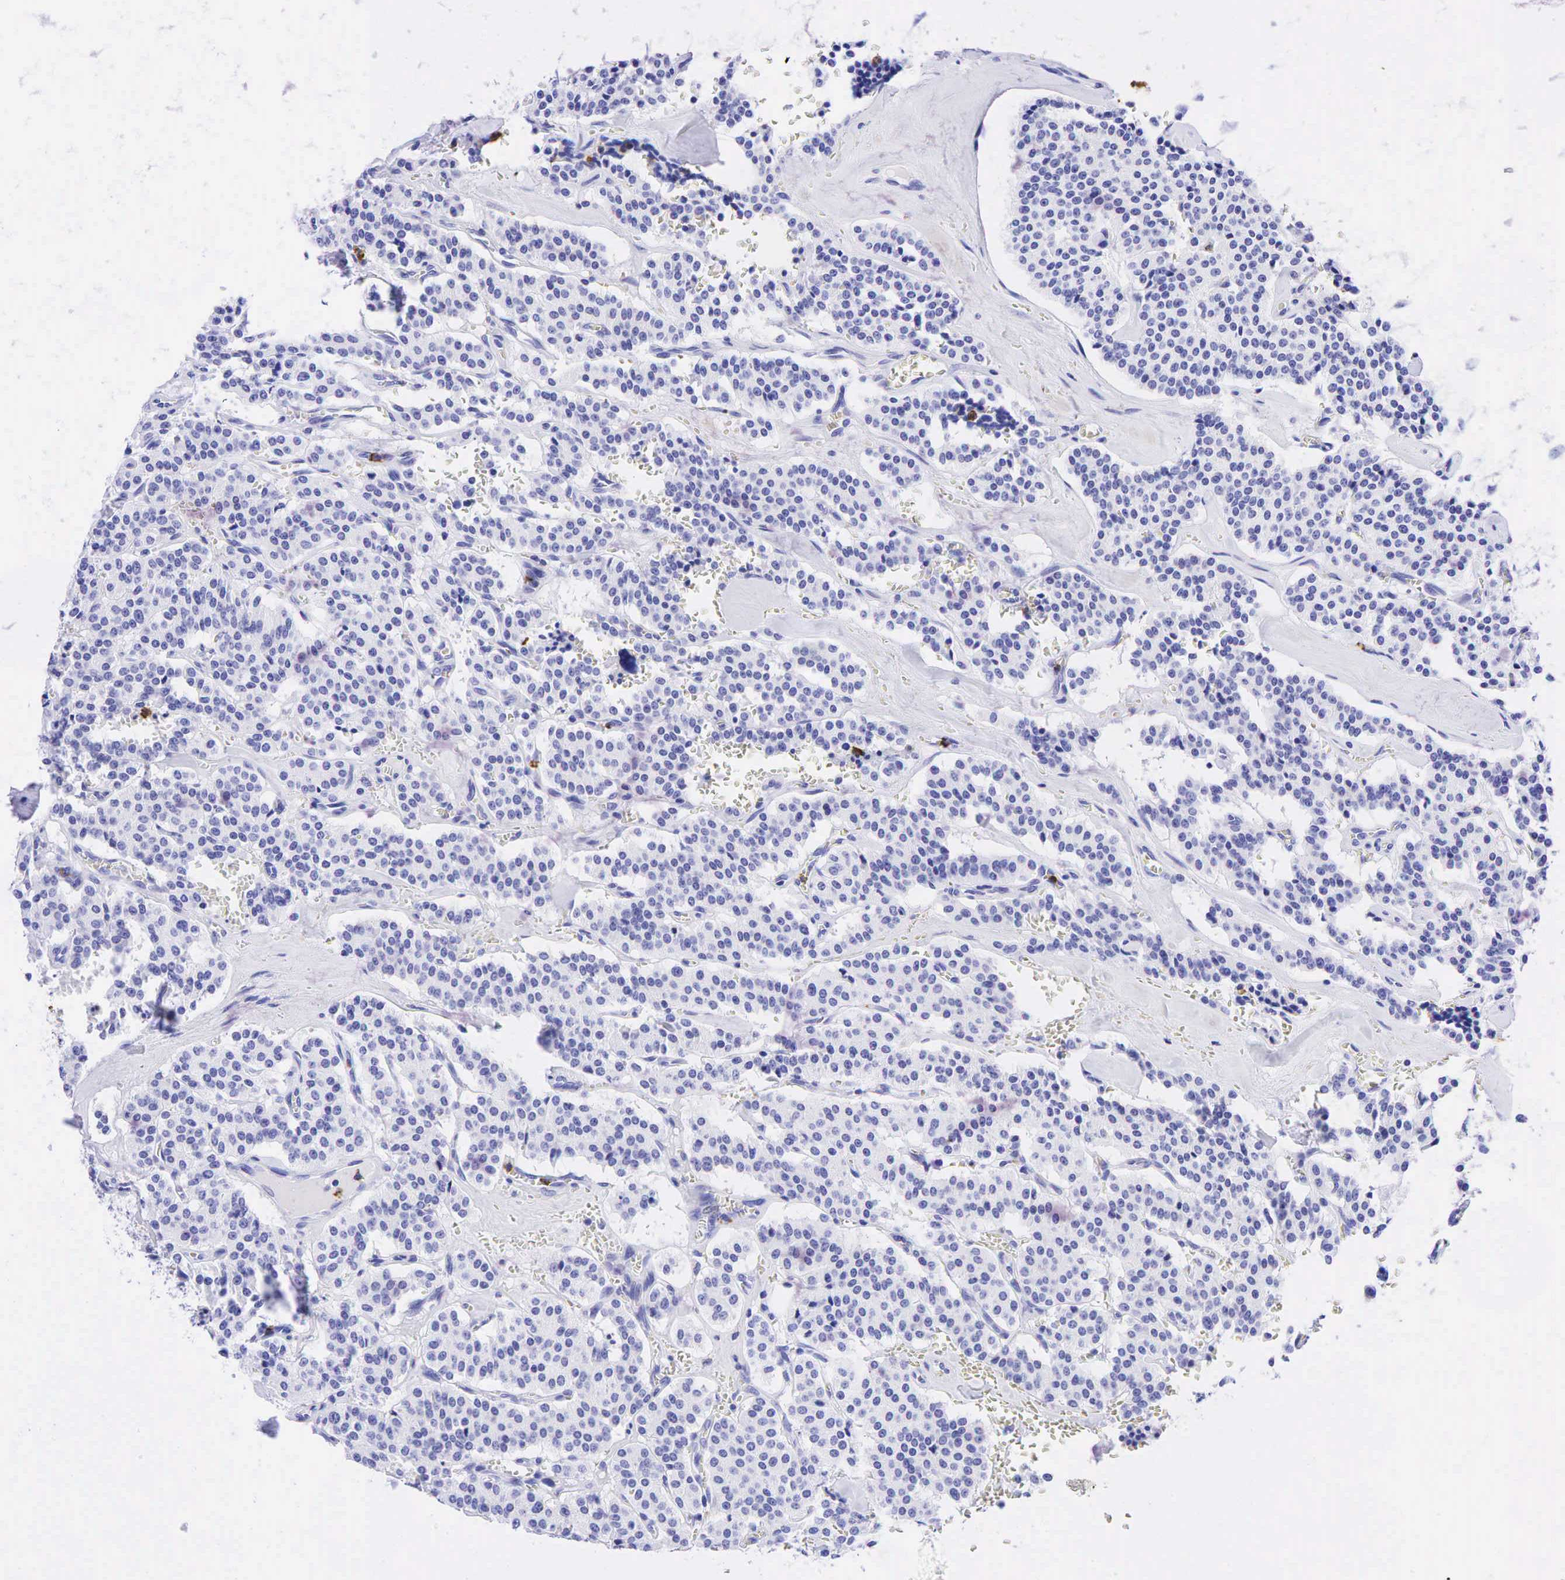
{"staining": {"intensity": "negative", "quantity": "none", "location": "none"}, "tissue": "carcinoid", "cell_type": "Tumor cells", "image_type": "cancer", "snomed": [{"axis": "morphology", "description": "Carcinoid, malignant, NOS"}, {"axis": "topography", "description": "Bronchus"}], "caption": "Immunohistochemistry (IHC) micrograph of neoplastic tissue: human carcinoid stained with DAB (3,3'-diaminobenzidine) demonstrates no significant protein staining in tumor cells.", "gene": "FUT4", "patient": {"sex": "male", "age": 55}}